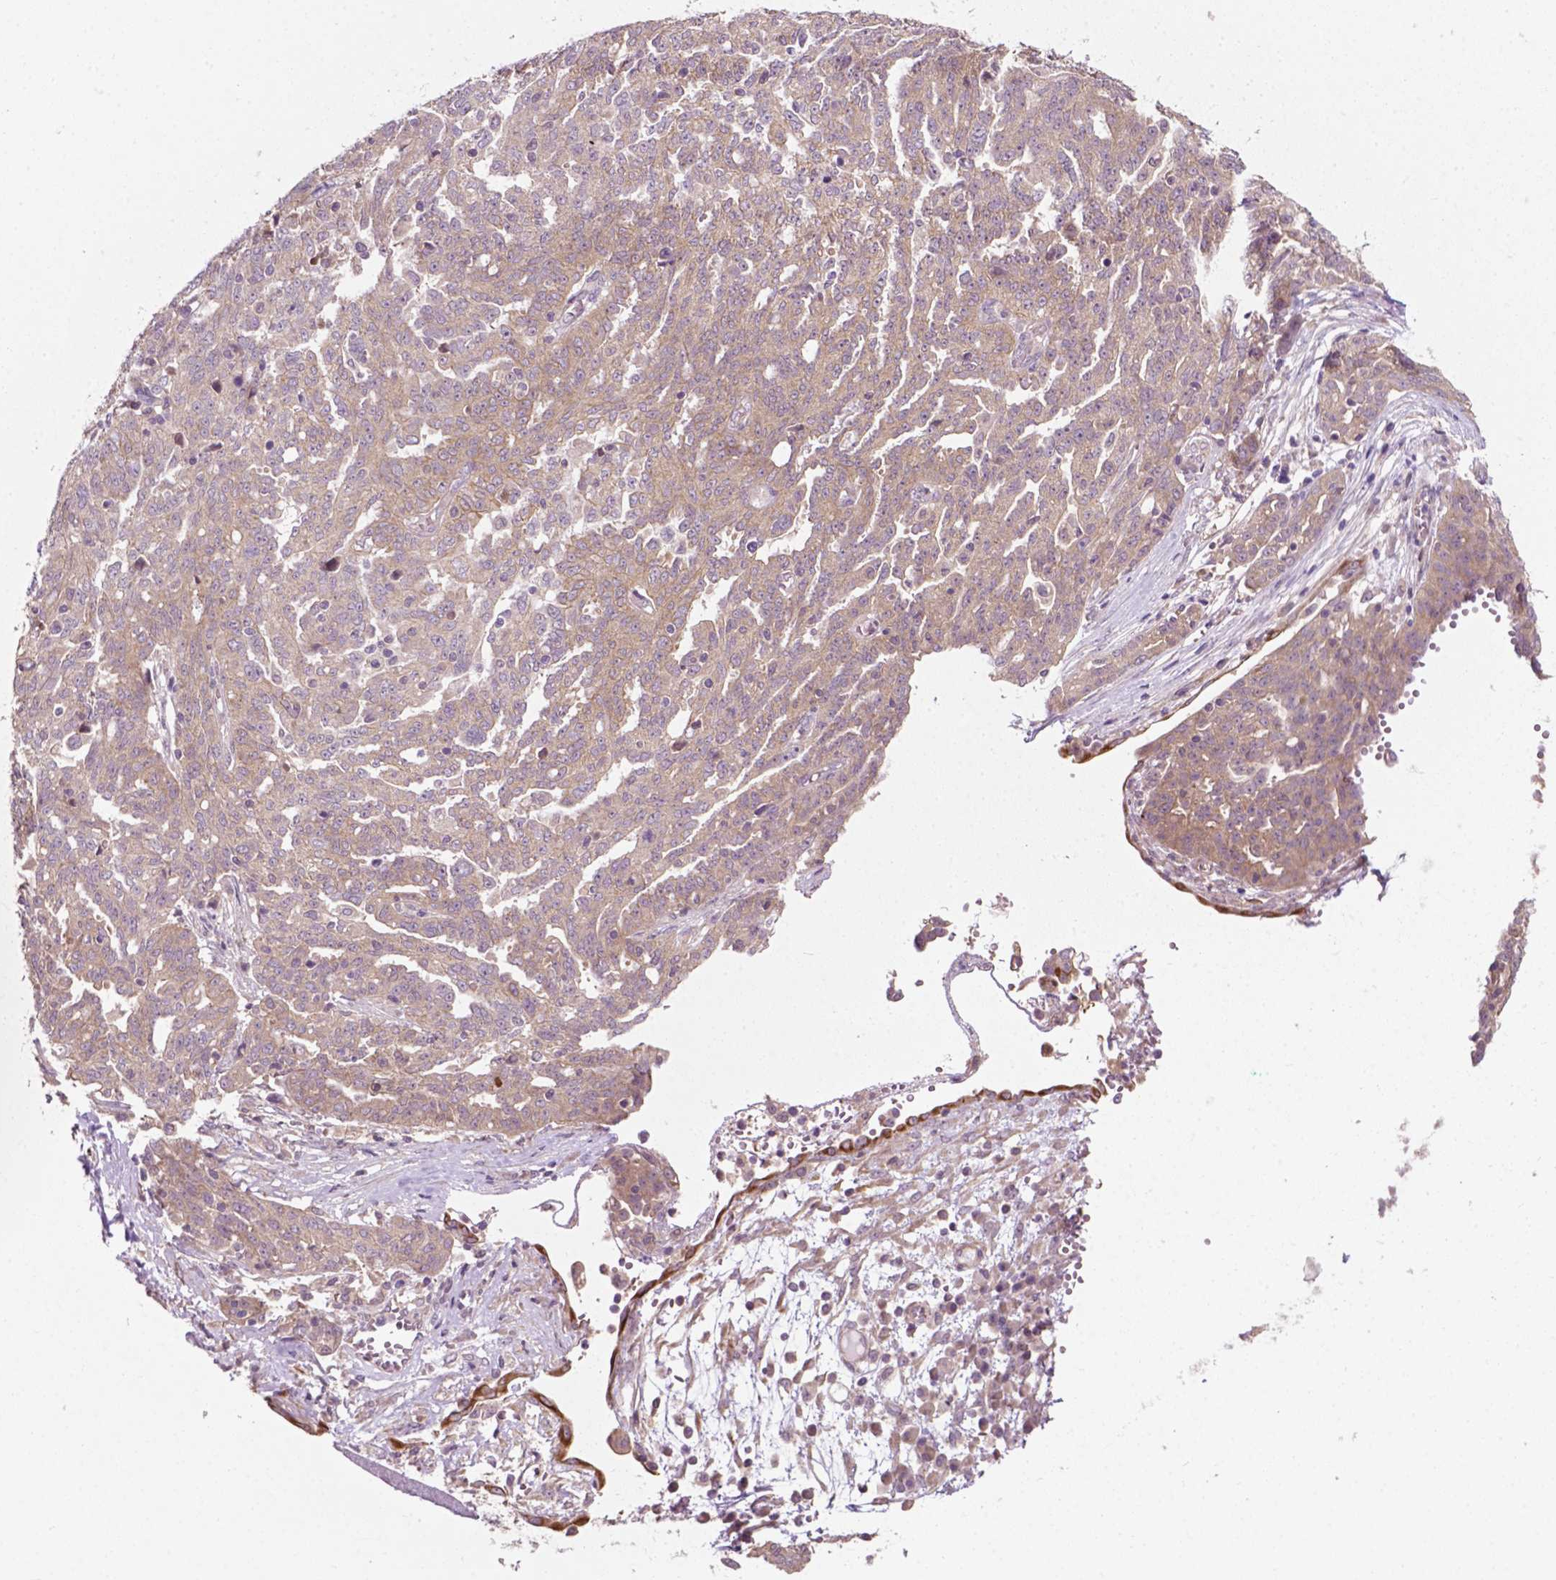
{"staining": {"intensity": "weak", "quantity": "<25%", "location": "cytoplasmic/membranous"}, "tissue": "ovarian cancer", "cell_type": "Tumor cells", "image_type": "cancer", "snomed": [{"axis": "morphology", "description": "Cystadenocarcinoma, serous, NOS"}, {"axis": "topography", "description": "Ovary"}], "caption": "DAB immunohistochemical staining of ovarian cancer (serous cystadenocarcinoma) demonstrates no significant positivity in tumor cells. (DAB immunohistochemistry, high magnification).", "gene": "MZT1", "patient": {"sex": "female", "age": 67}}